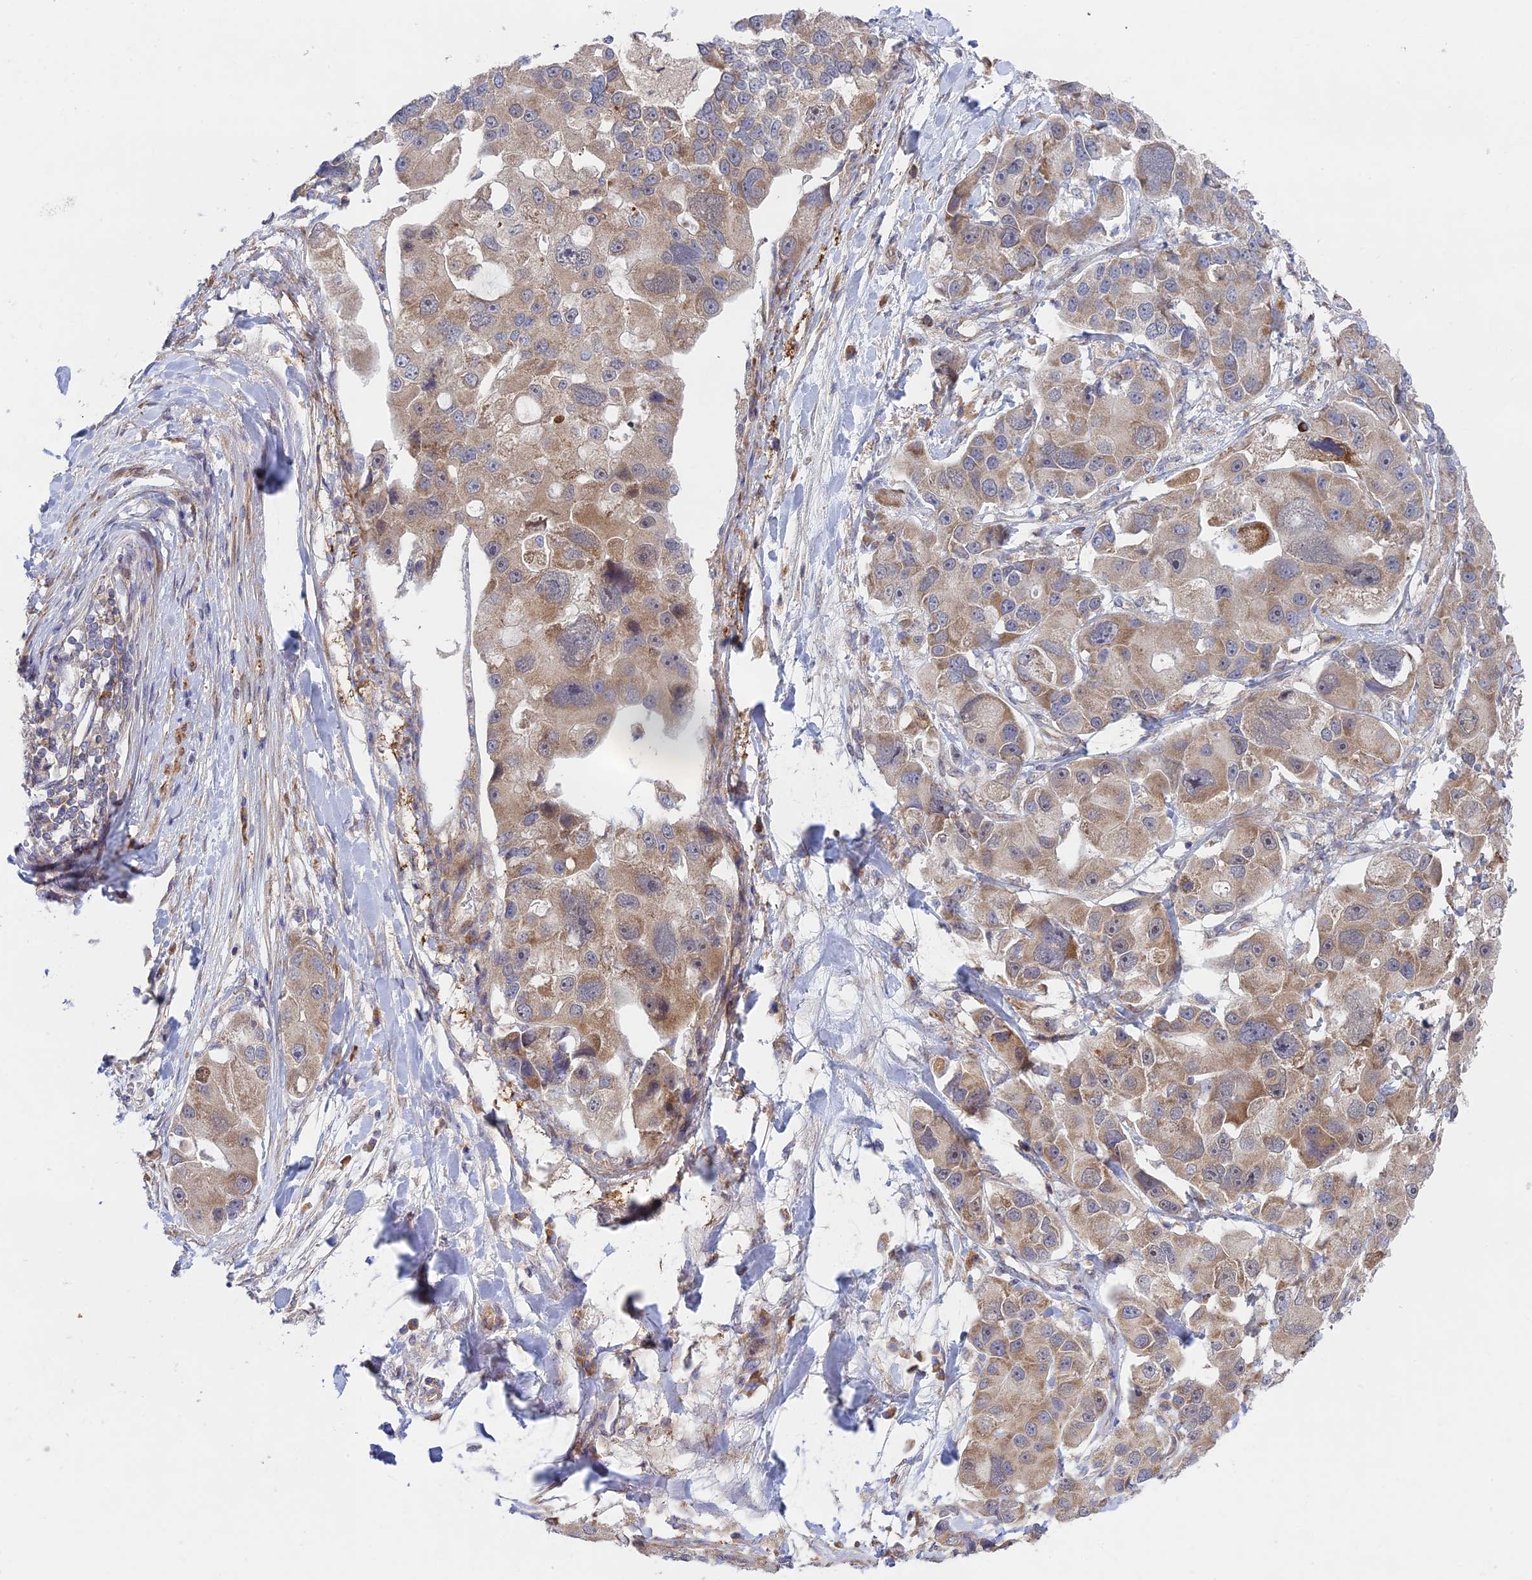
{"staining": {"intensity": "moderate", "quantity": ">75%", "location": "cytoplasmic/membranous"}, "tissue": "lung cancer", "cell_type": "Tumor cells", "image_type": "cancer", "snomed": [{"axis": "morphology", "description": "Adenocarcinoma, NOS"}, {"axis": "topography", "description": "Lung"}], "caption": "High-power microscopy captured an immunohistochemistry (IHC) photomicrograph of lung adenocarcinoma, revealing moderate cytoplasmic/membranous staining in about >75% of tumor cells. The protein of interest is shown in brown color, while the nuclei are stained blue.", "gene": "INCA1", "patient": {"sex": "female", "age": 54}}